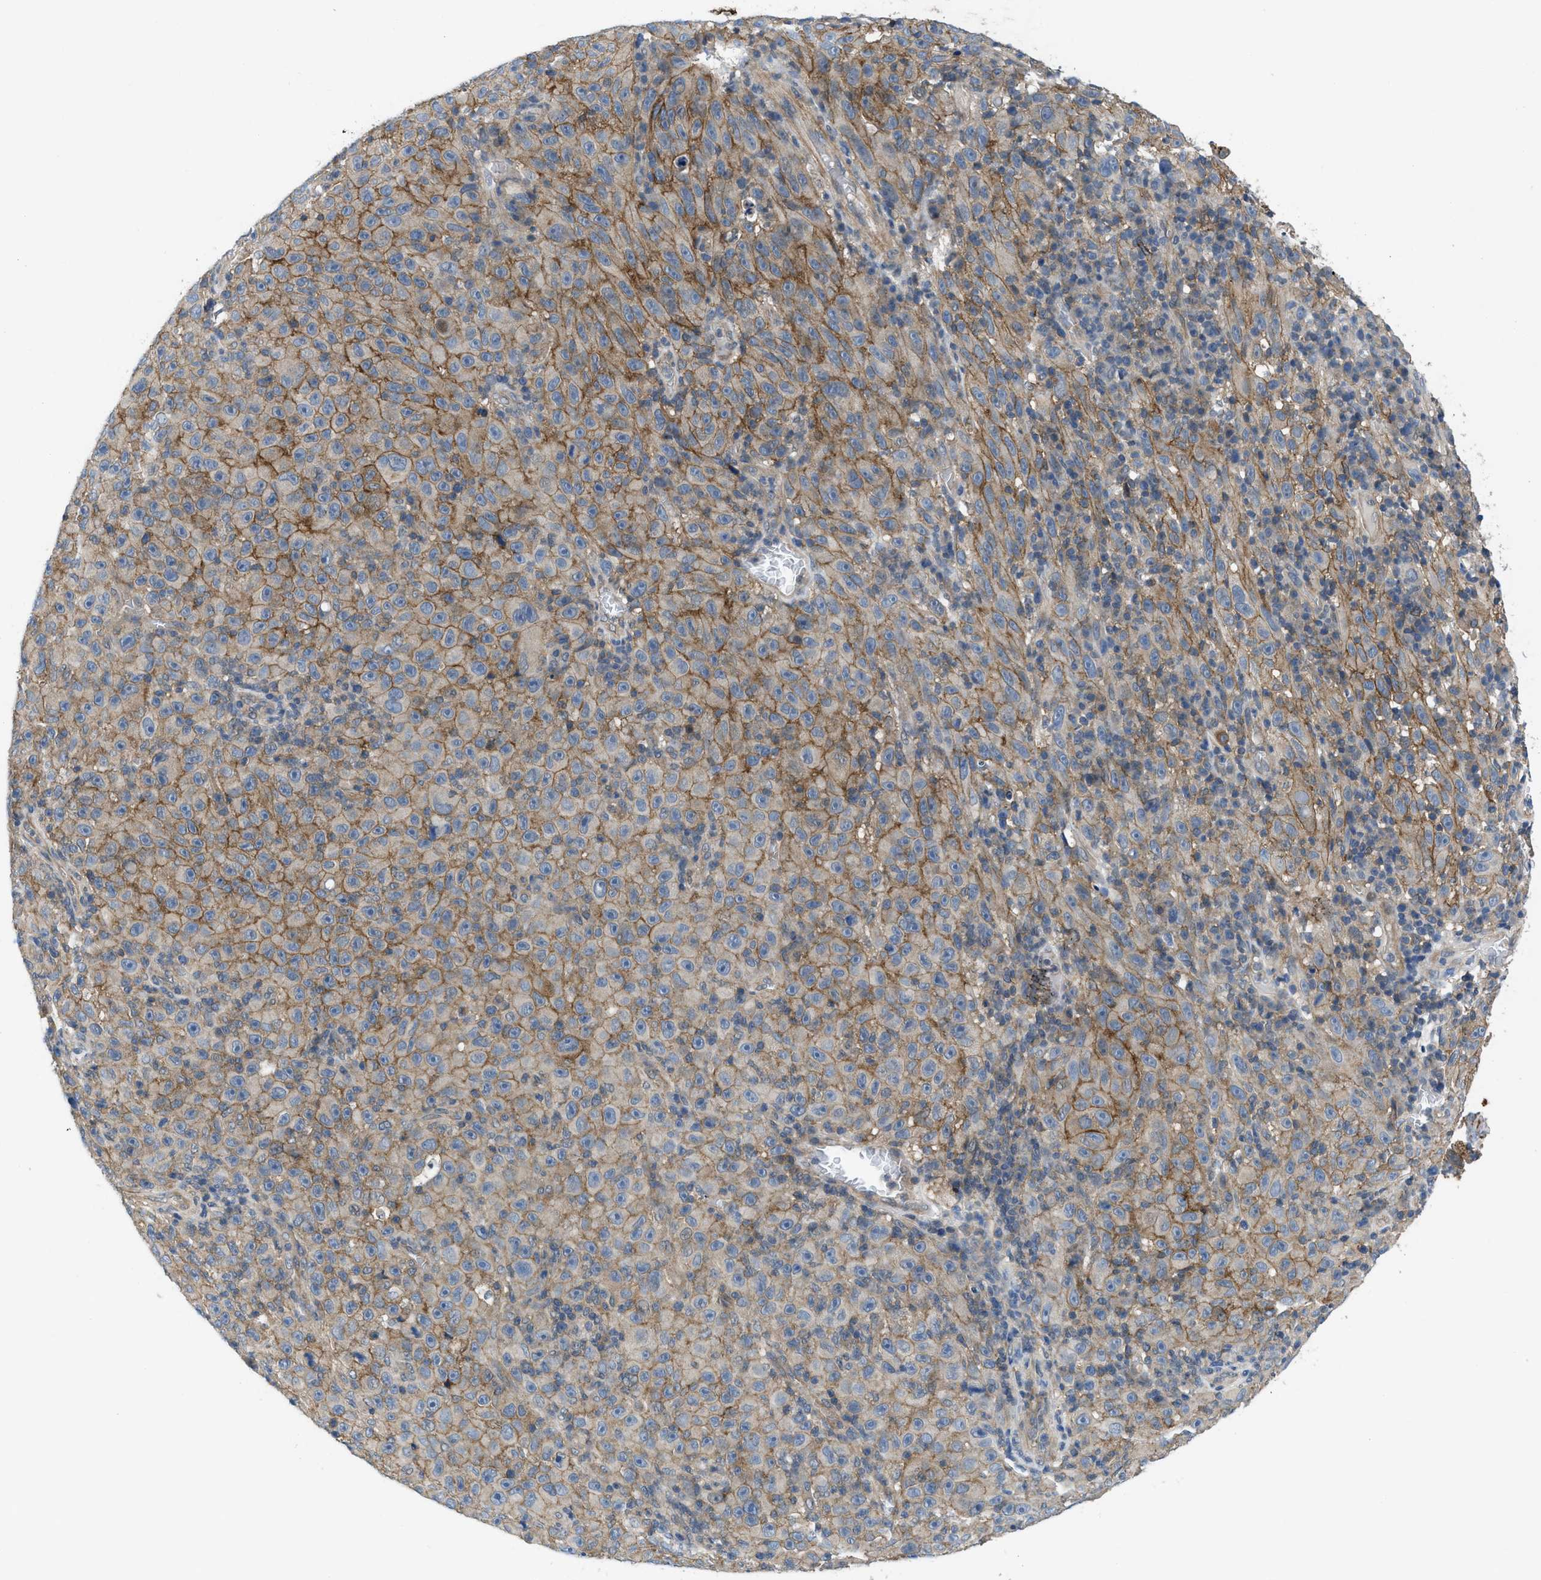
{"staining": {"intensity": "moderate", "quantity": "25%-75%", "location": "cytoplasmic/membranous"}, "tissue": "melanoma", "cell_type": "Tumor cells", "image_type": "cancer", "snomed": [{"axis": "morphology", "description": "Malignant melanoma, NOS"}, {"axis": "topography", "description": "Skin"}], "caption": "A high-resolution image shows IHC staining of malignant melanoma, which demonstrates moderate cytoplasmic/membranous positivity in approximately 25%-75% of tumor cells. The staining was performed using DAB (3,3'-diaminobenzidine), with brown indicating positive protein expression. Nuclei are stained blue with hematoxylin.", "gene": "PANX1", "patient": {"sex": "female", "age": 82}}